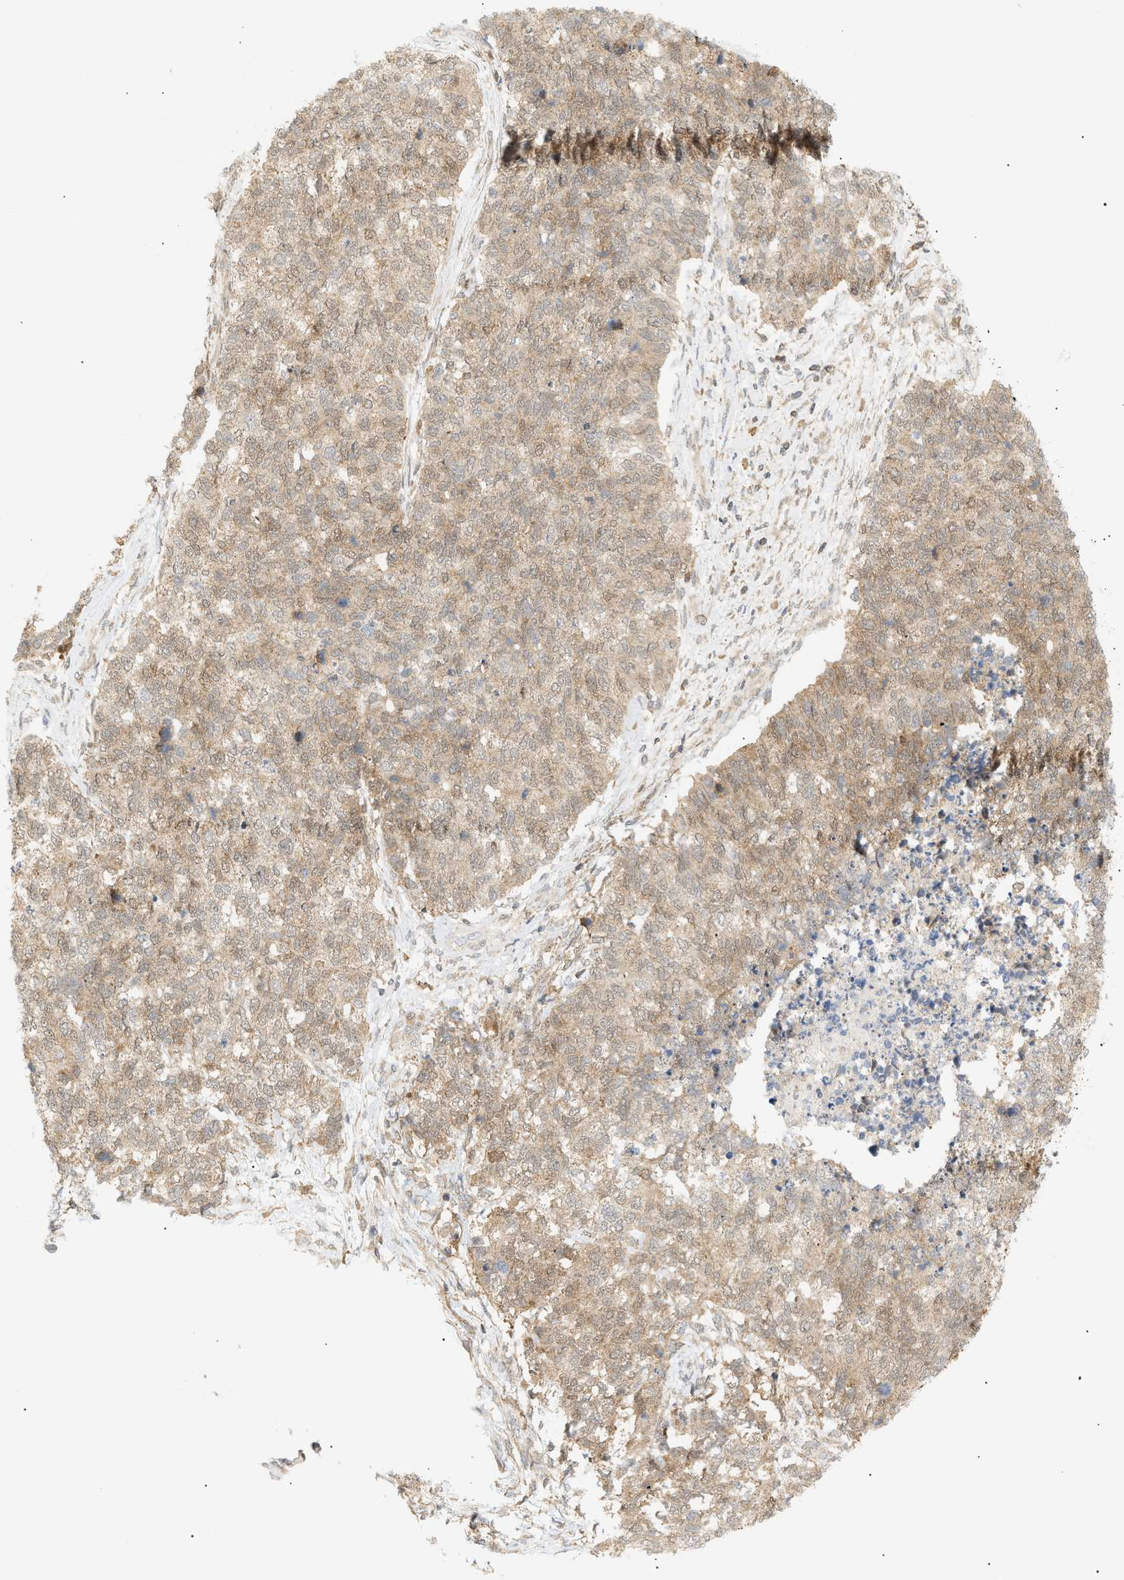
{"staining": {"intensity": "weak", "quantity": ">75%", "location": "cytoplasmic/membranous"}, "tissue": "cervical cancer", "cell_type": "Tumor cells", "image_type": "cancer", "snomed": [{"axis": "morphology", "description": "Squamous cell carcinoma, NOS"}, {"axis": "topography", "description": "Cervix"}], "caption": "Human cervical squamous cell carcinoma stained with a brown dye exhibits weak cytoplasmic/membranous positive staining in approximately >75% of tumor cells.", "gene": "SHC1", "patient": {"sex": "female", "age": 63}}